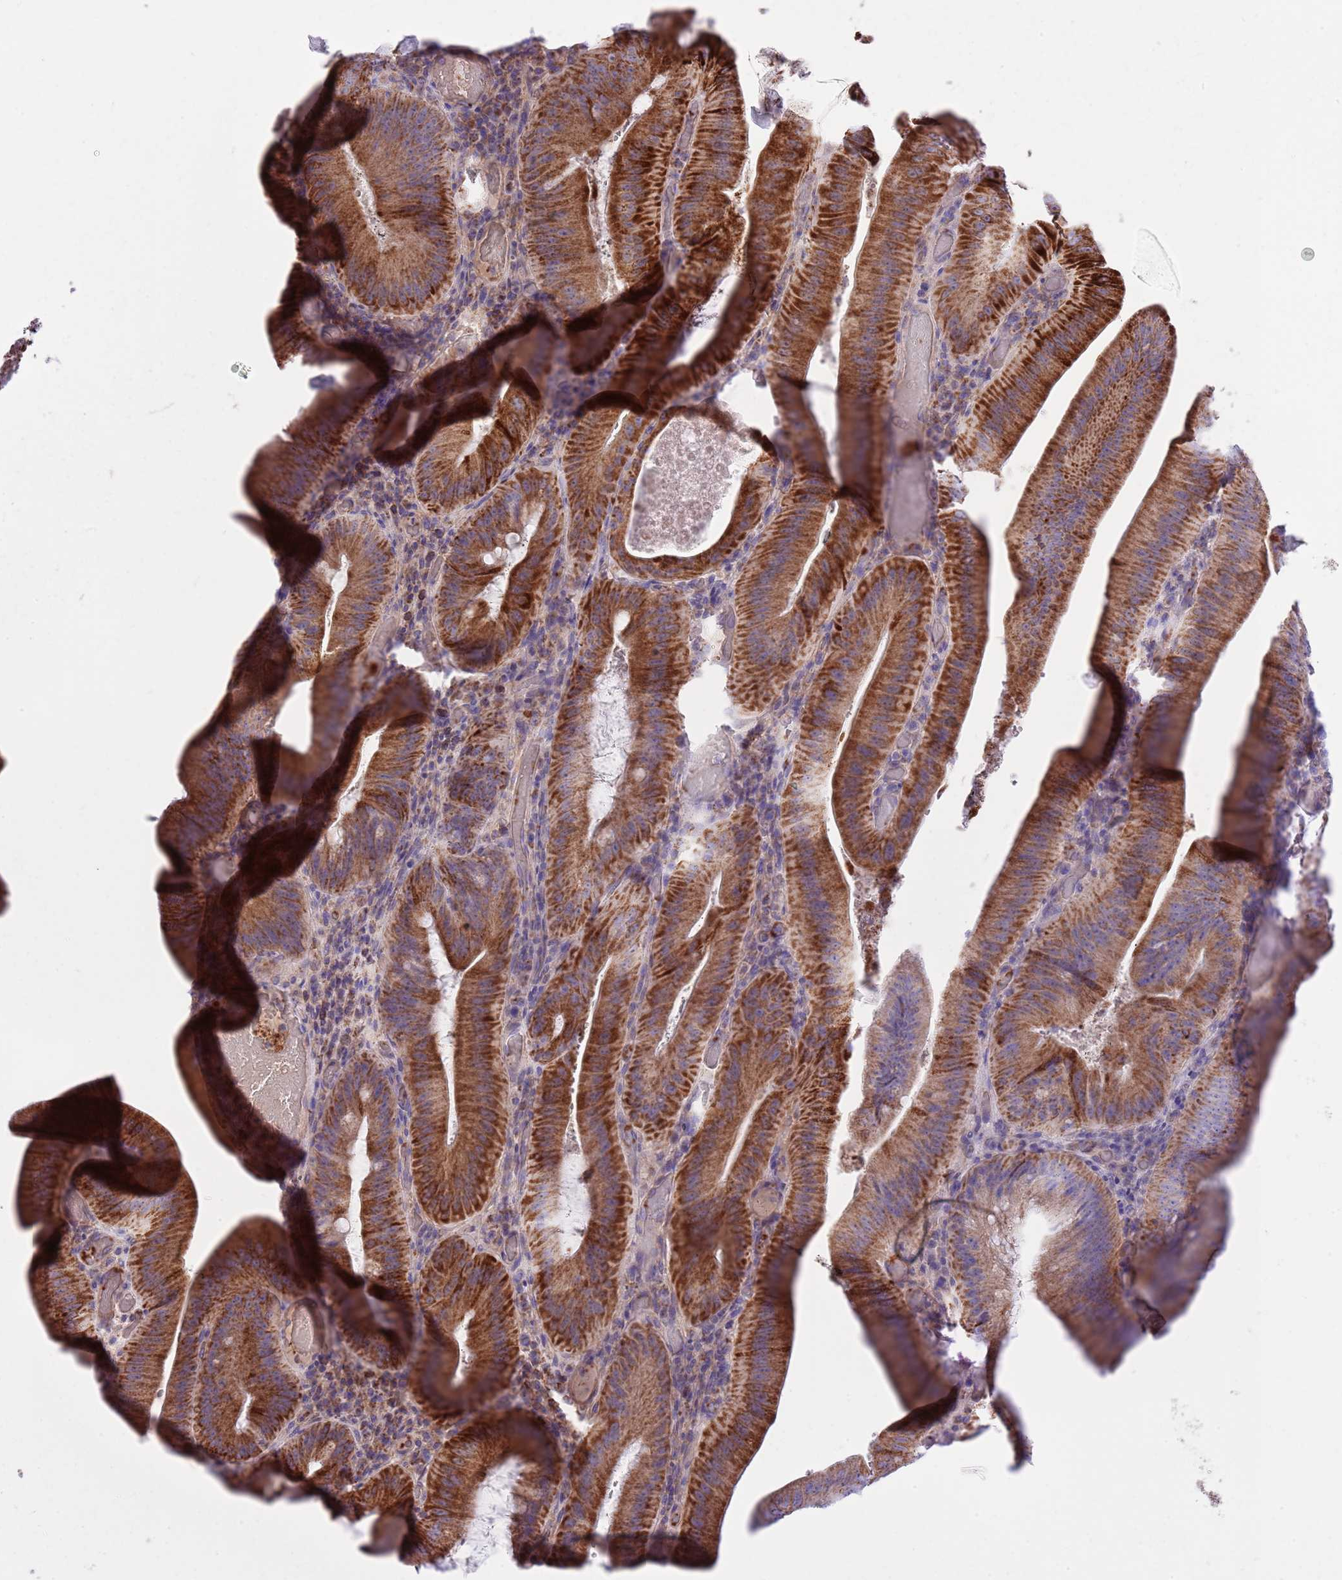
{"staining": {"intensity": "strong", "quantity": ">75%", "location": "cytoplasmic/membranous"}, "tissue": "colorectal cancer", "cell_type": "Tumor cells", "image_type": "cancer", "snomed": [{"axis": "morphology", "description": "Adenocarcinoma, NOS"}, {"axis": "topography", "description": "Colon"}], "caption": "DAB (3,3'-diaminobenzidine) immunohistochemical staining of colorectal cancer displays strong cytoplasmic/membranous protein positivity in approximately >75% of tumor cells.", "gene": "SS18L2", "patient": {"sex": "female", "age": 43}}